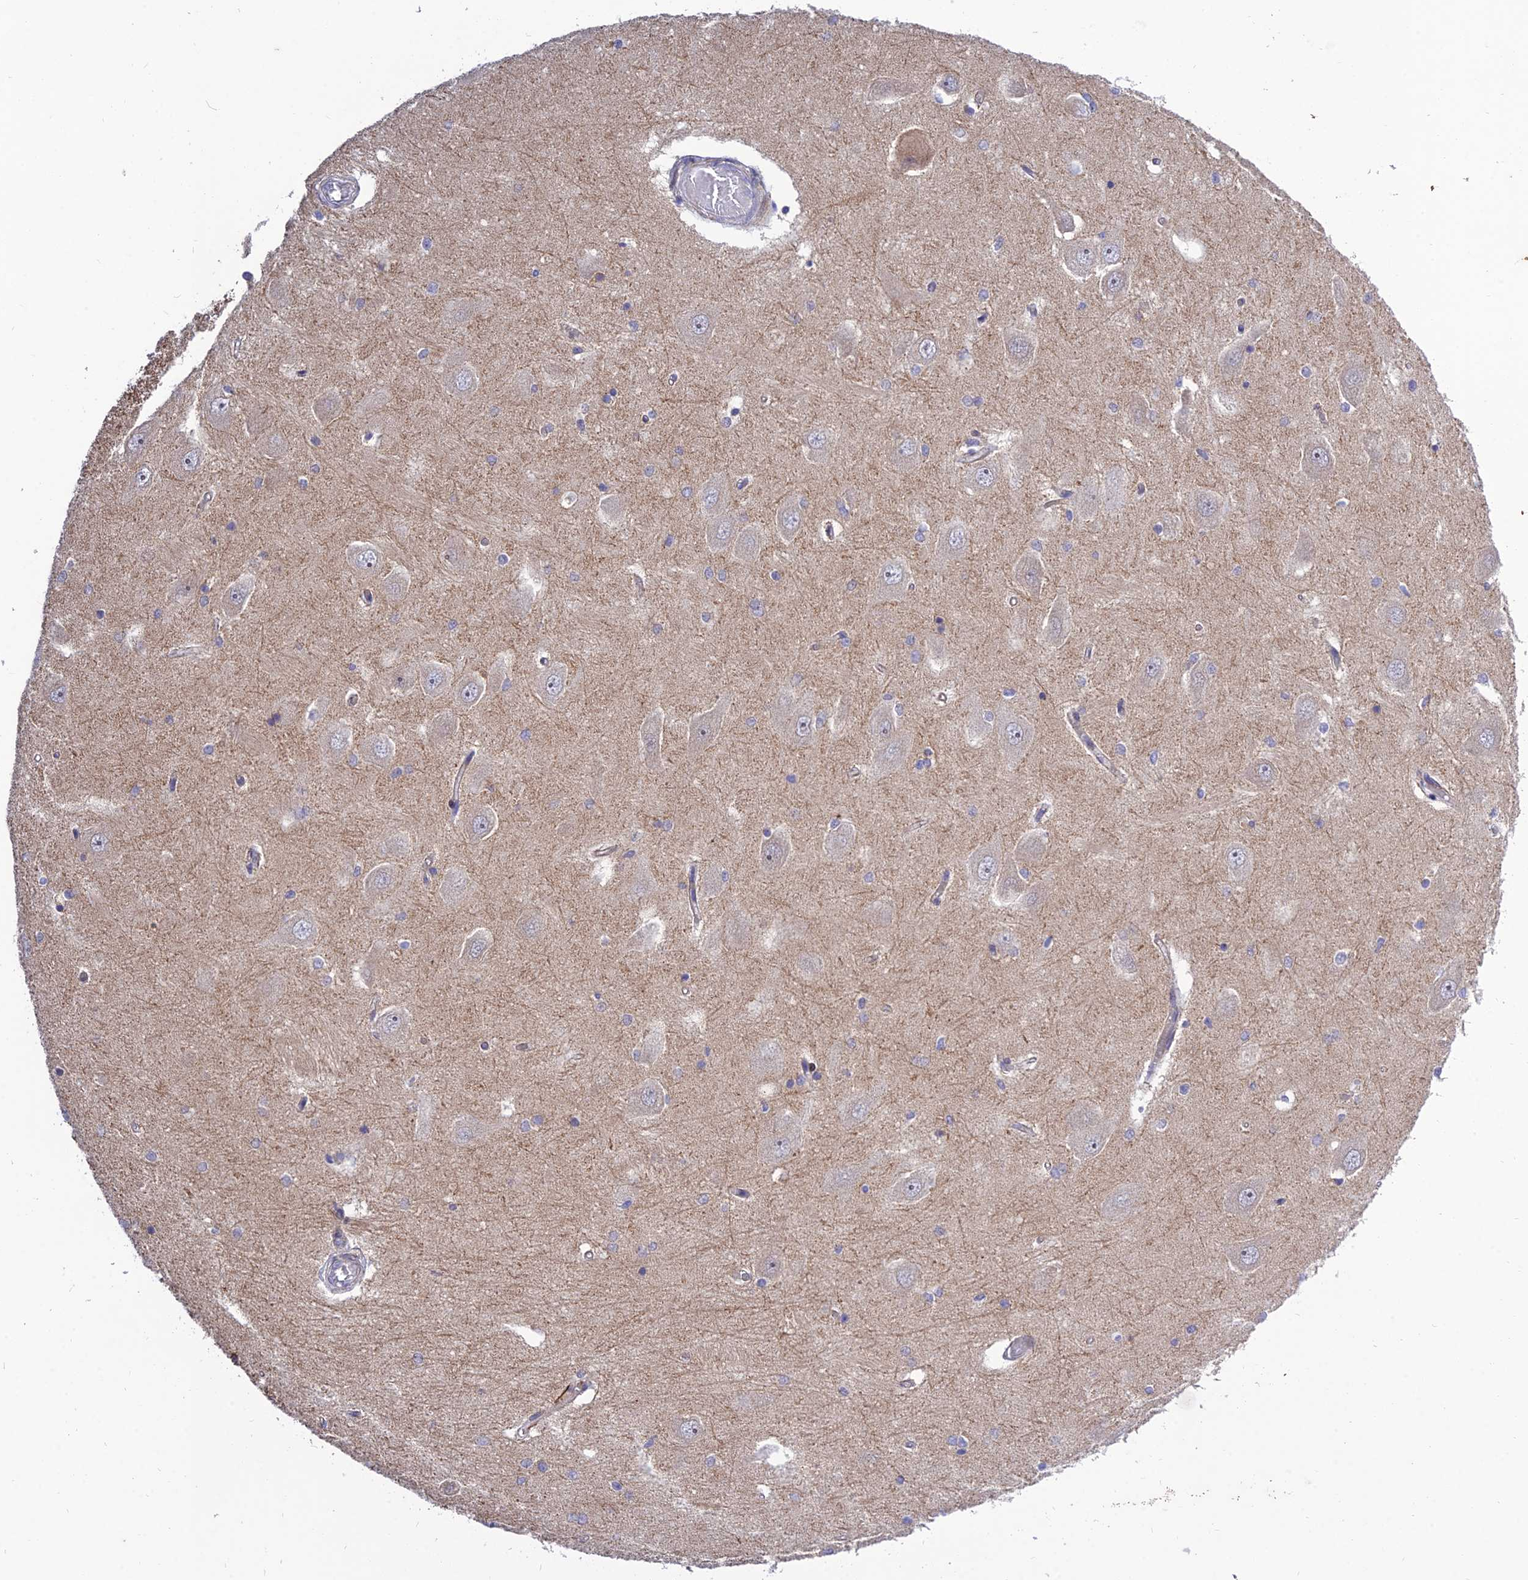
{"staining": {"intensity": "negative", "quantity": "none", "location": "none"}, "tissue": "hippocampus", "cell_type": "Glial cells", "image_type": "normal", "snomed": [{"axis": "morphology", "description": "Normal tissue, NOS"}, {"axis": "topography", "description": "Hippocampus"}], "caption": "There is no significant positivity in glial cells of hippocampus. (DAB (3,3'-diaminobenzidine) immunohistochemistry (IHC) with hematoxylin counter stain).", "gene": "PLEKHG2", "patient": {"sex": "male", "age": 45}}